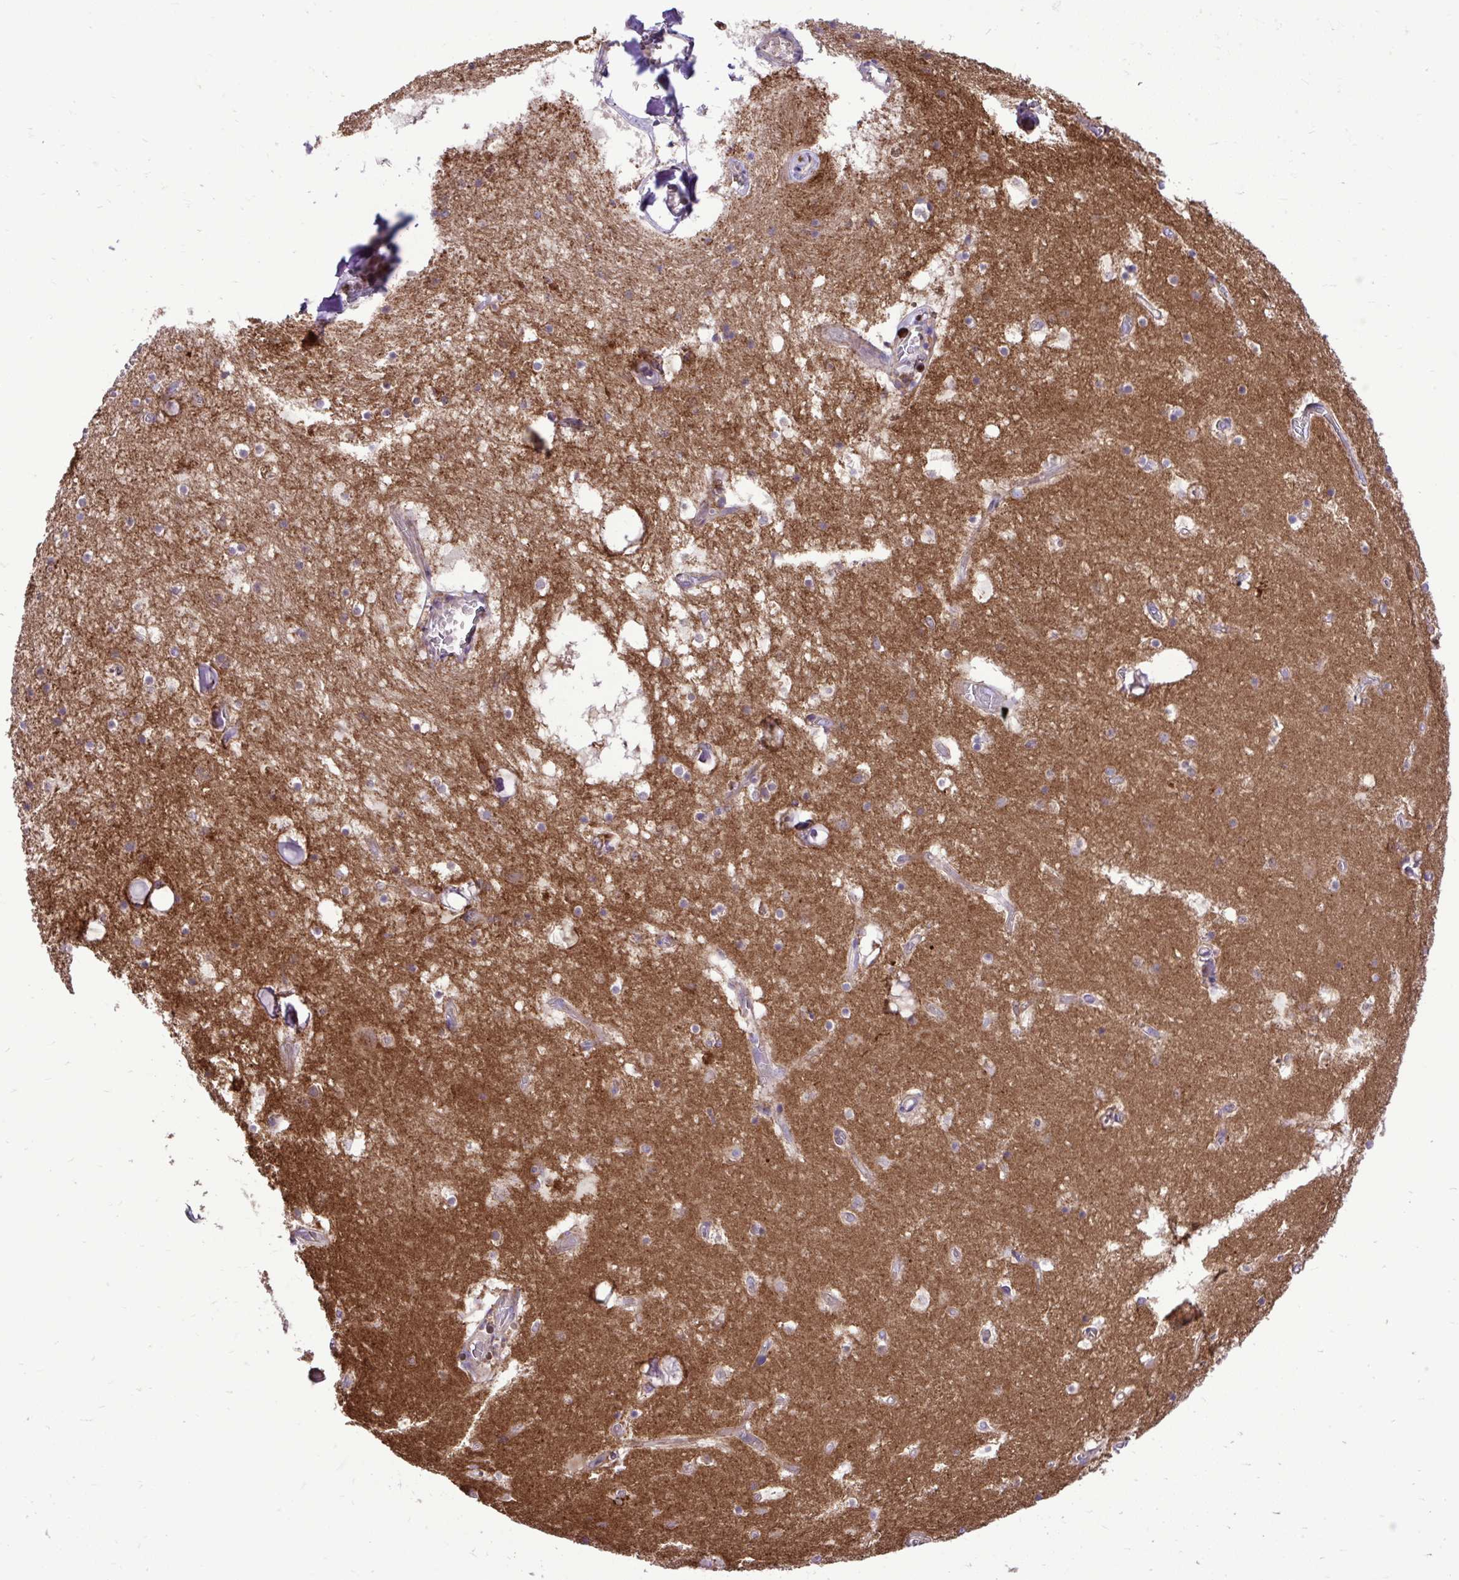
{"staining": {"intensity": "negative", "quantity": "none", "location": "none"}, "tissue": "hippocampus", "cell_type": "Glial cells", "image_type": "normal", "snomed": [{"axis": "morphology", "description": "Normal tissue, NOS"}, {"axis": "topography", "description": "Hippocampus"}], "caption": "A high-resolution photomicrograph shows IHC staining of normal hippocampus, which reveals no significant expression in glial cells.", "gene": "PAIP2", "patient": {"sex": "female", "age": 52}}